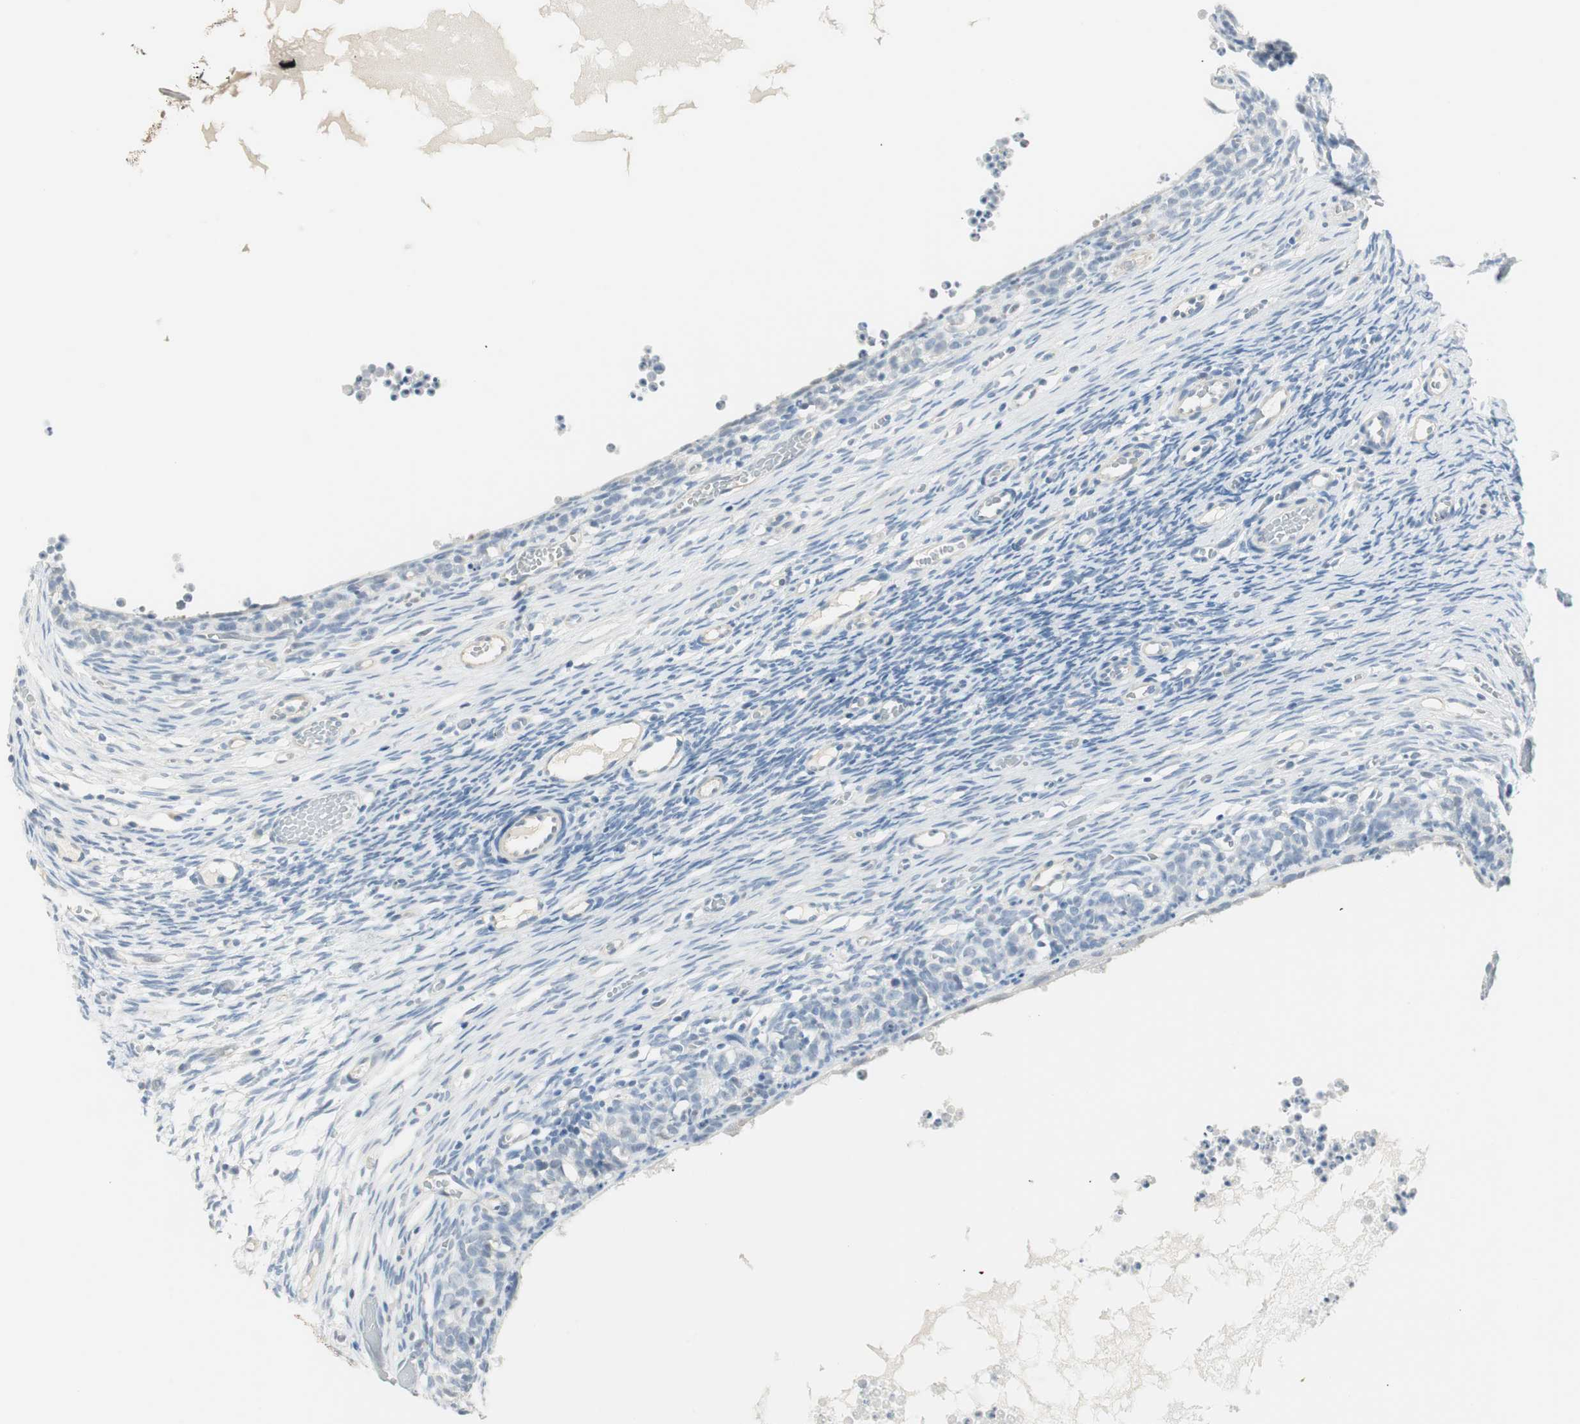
{"staining": {"intensity": "negative", "quantity": "none", "location": "none"}, "tissue": "ovary", "cell_type": "Follicle cells", "image_type": "normal", "snomed": [{"axis": "morphology", "description": "Normal tissue, NOS"}, {"axis": "topography", "description": "Ovary"}], "caption": "DAB (3,3'-diaminobenzidine) immunohistochemical staining of normal ovary shows no significant staining in follicle cells.", "gene": "MLLT10", "patient": {"sex": "female", "age": 35}}